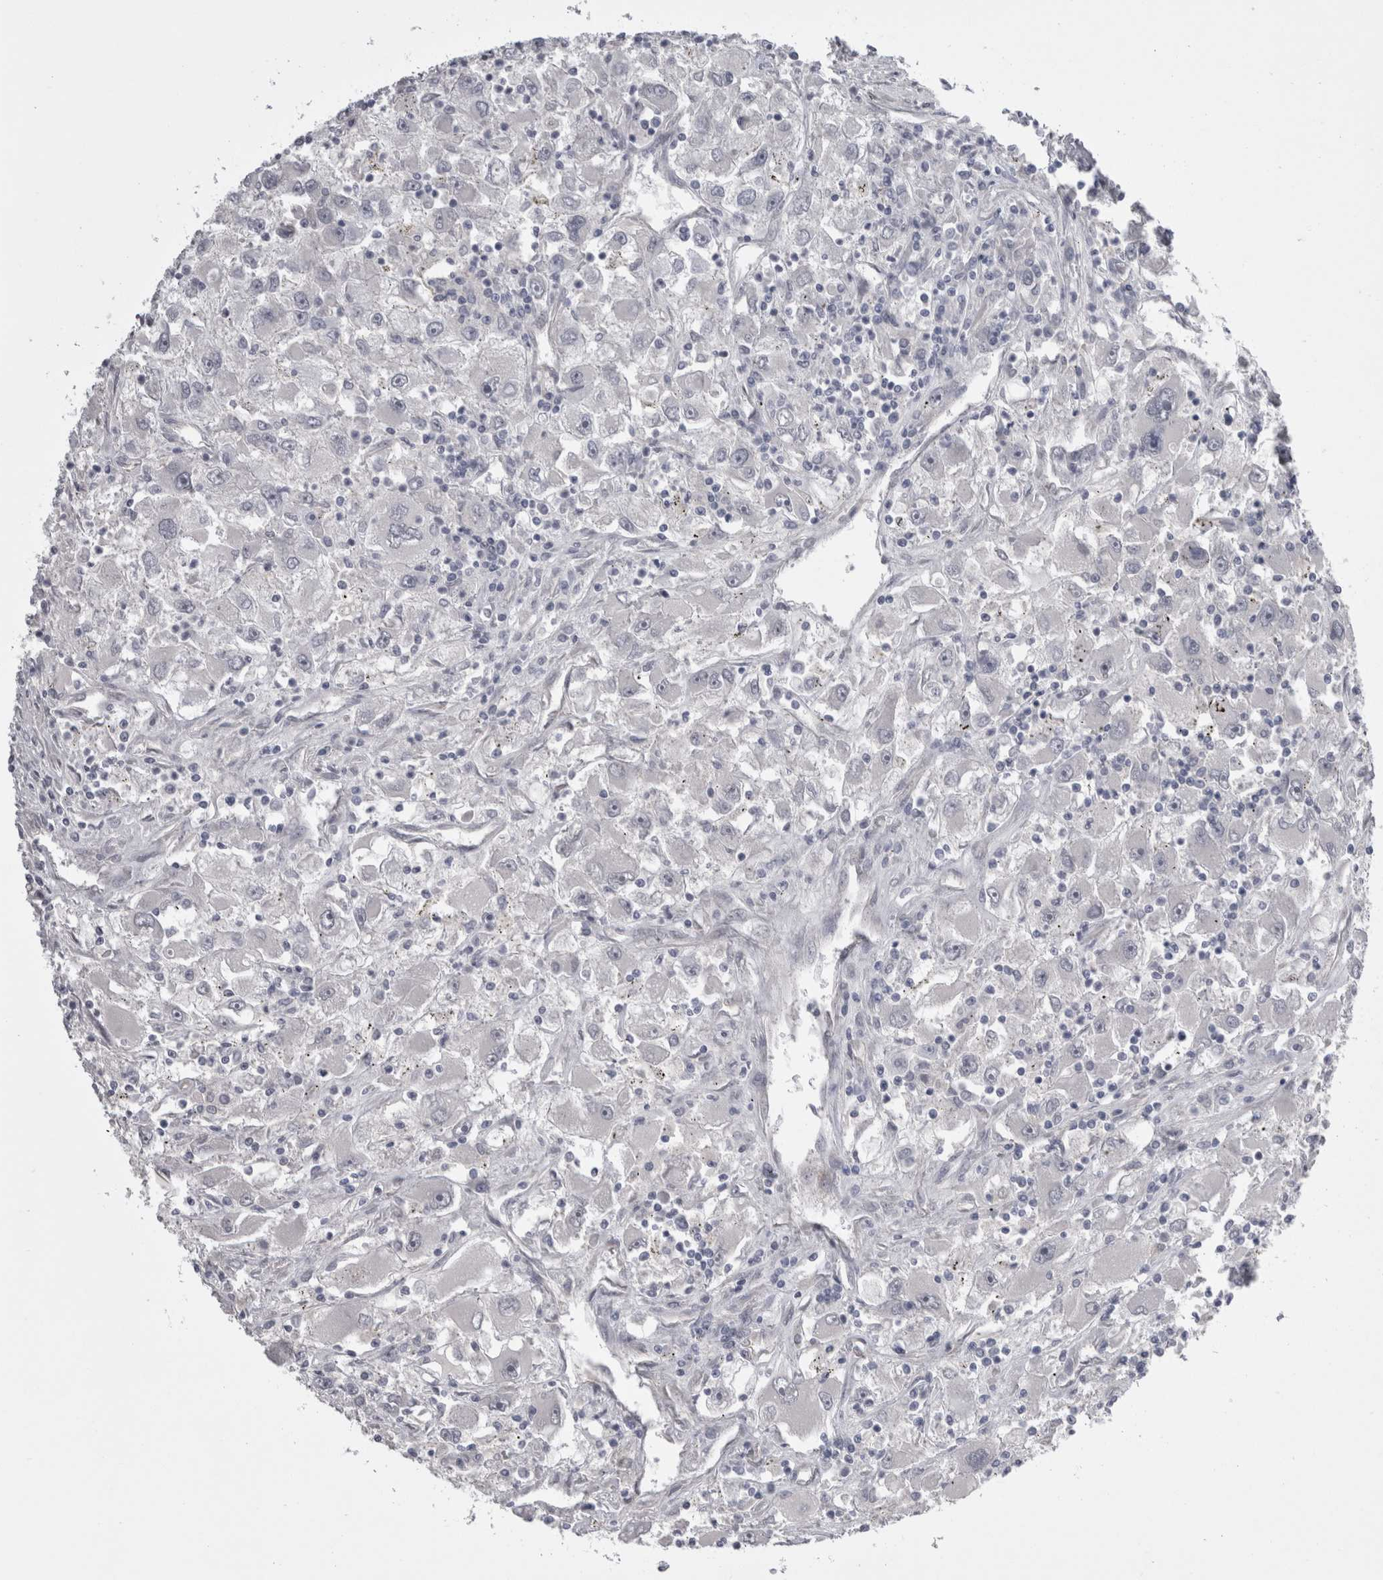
{"staining": {"intensity": "negative", "quantity": "none", "location": "none"}, "tissue": "renal cancer", "cell_type": "Tumor cells", "image_type": "cancer", "snomed": [{"axis": "morphology", "description": "Adenocarcinoma, NOS"}, {"axis": "topography", "description": "Kidney"}], "caption": "Immunohistochemistry photomicrograph of neoplastic tissue: human adenocarcinoma (renal) stained with DAB (3,3'-diaminobenzidine) displays no significant protein positivity in tumor cells.", "gene": "C1orf54", "patient": {"sex": "female", "age": 52}}